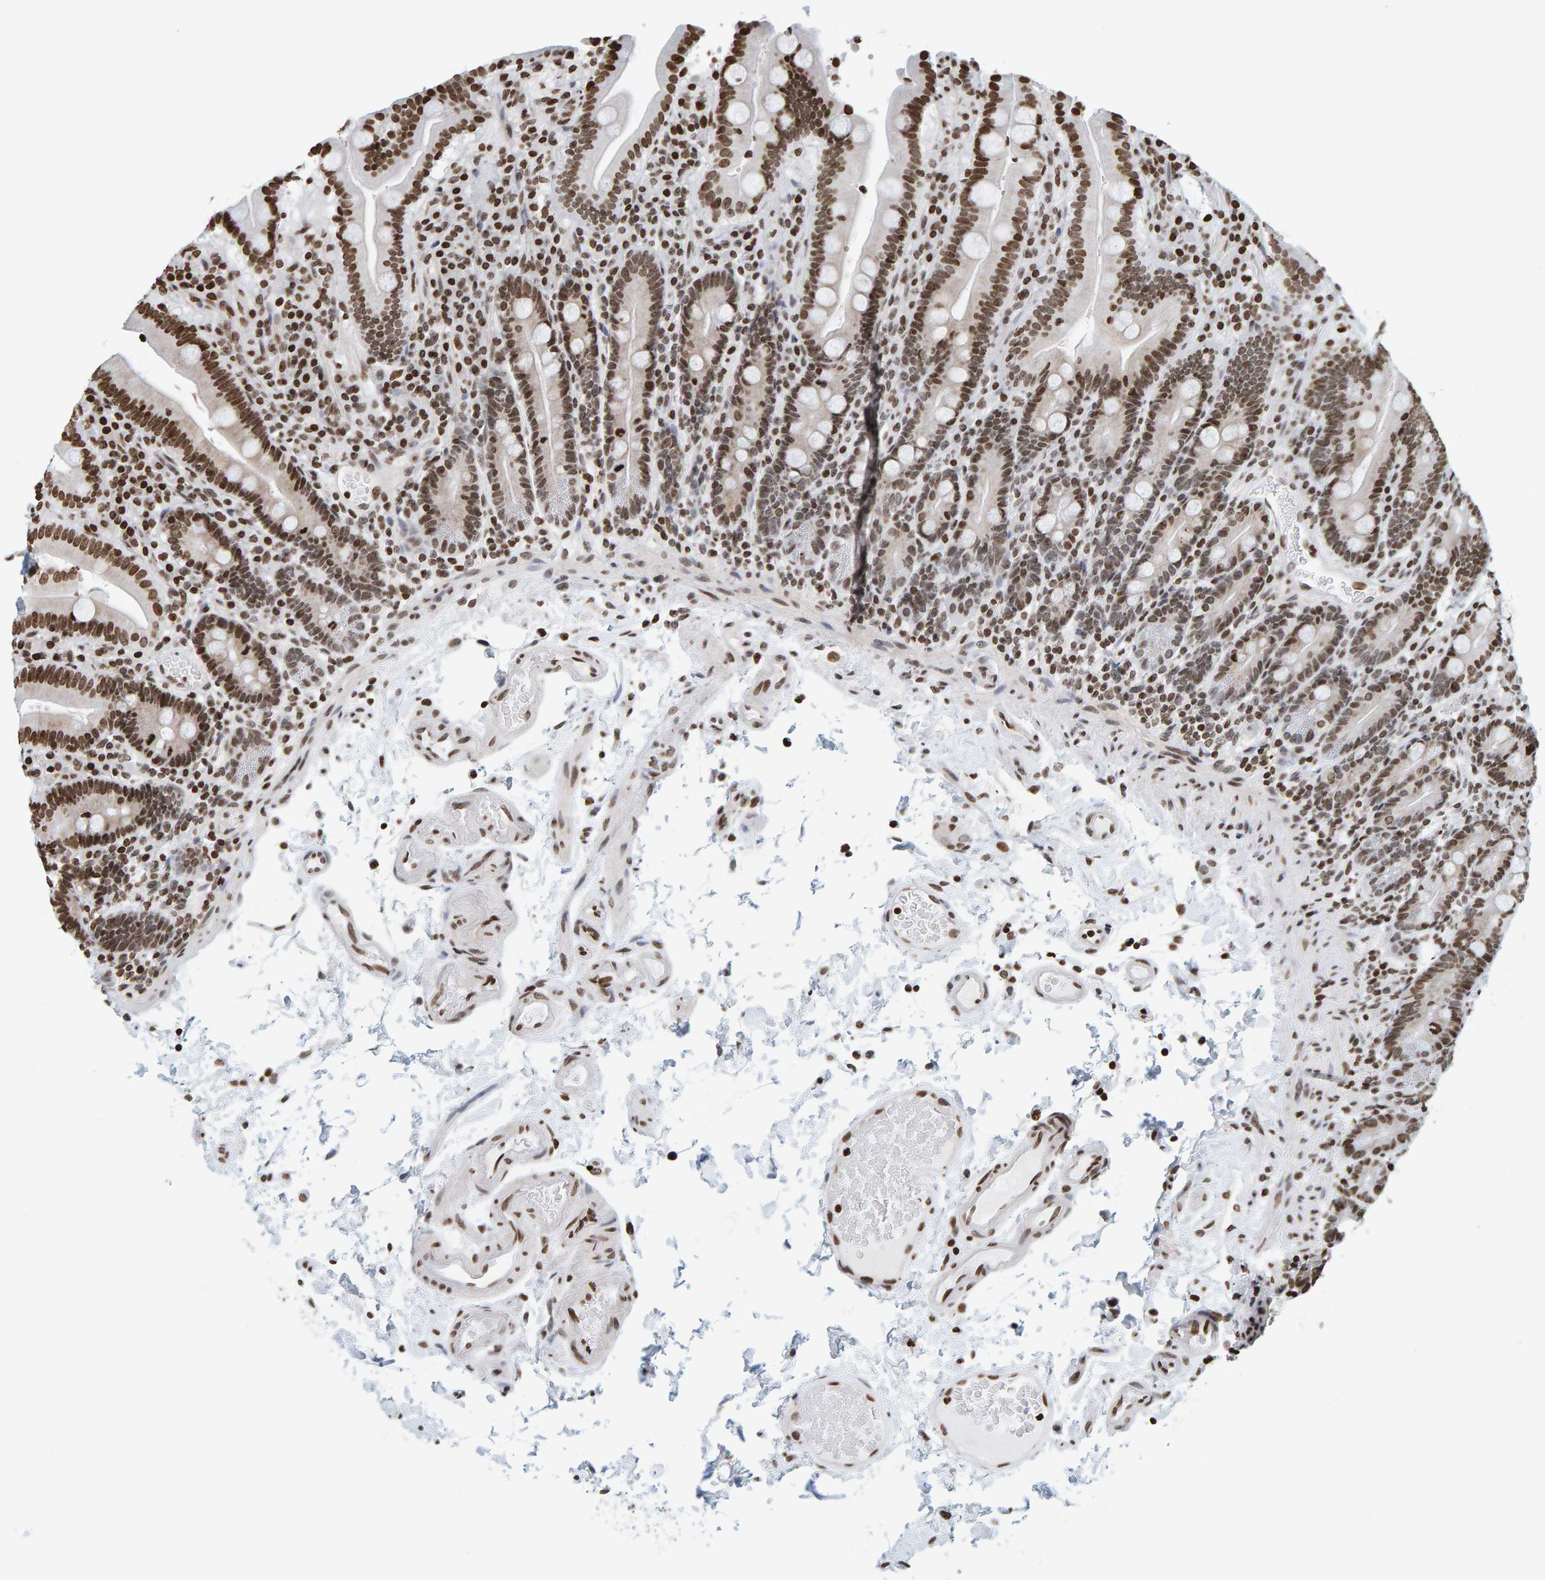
{"staining": {"intensity": "strong", "quantity": ">75%", "location": "nuclear"}, "tissue": "duodenum", "cell_type": "Glandular cells", "image_type": "normal", "snomed": [{"axis": "morphology", "description": "Normal tissue, NOS"}, {"axis": "topography", "description": "Small intestine, NOS"}], "caption": "DAB (3,3'-diaminobenzidine) immunohistochemical staining of unremarkable human duodenum exhibits strong nuclear protein staining in approximately >75% of glandular cells. (brown staining indicates protein expression, while blue staining denotes nuclei).", "gene": "BRF2", "patient": {"sex": "female", "age": 71}}